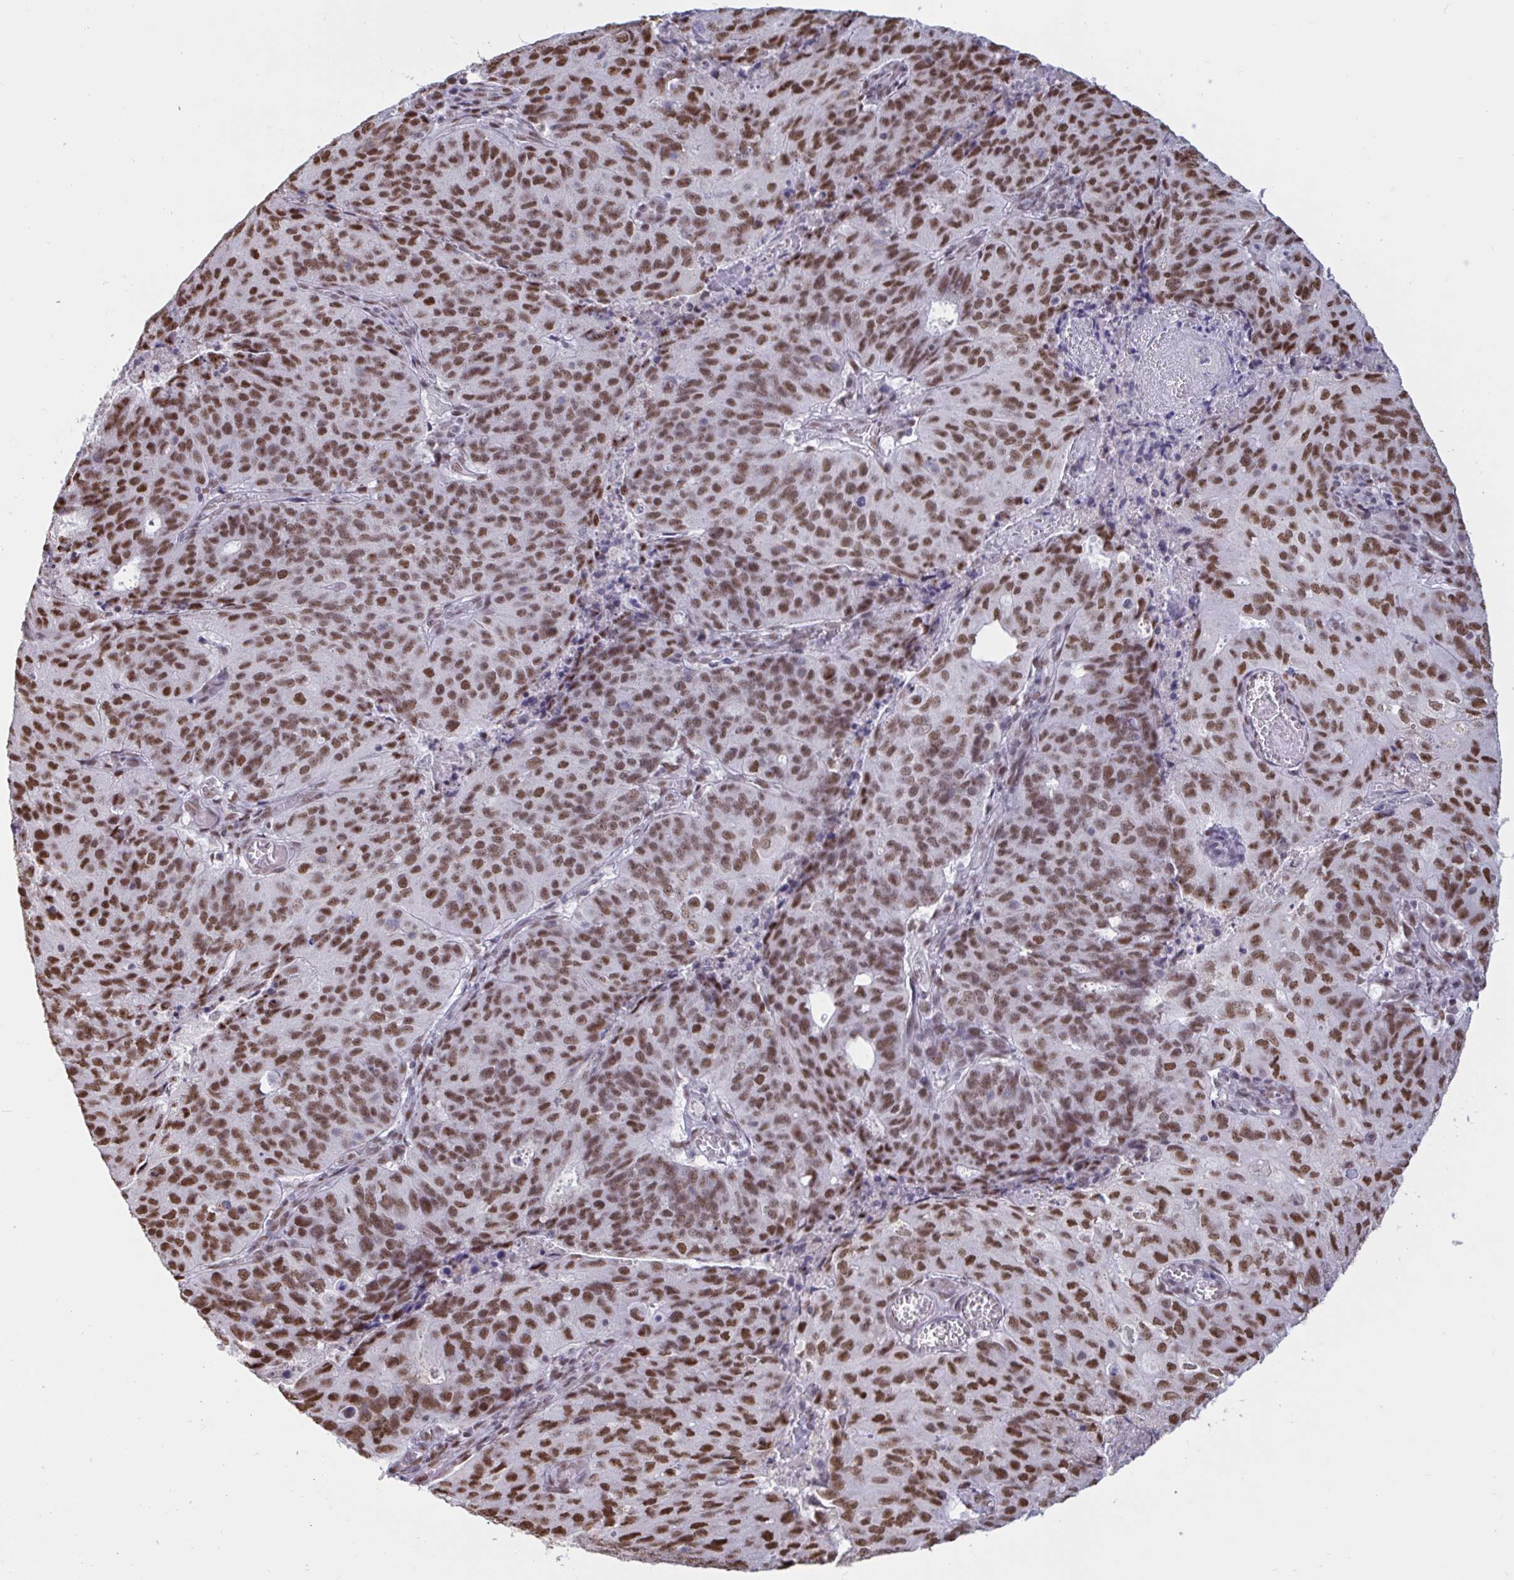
{"staining": {"intensity": "strong", "quantity": ">75%", "location": "nuclear"}, "tissue": "endometrial cancer", "cell_type": "Tumor cells", "image_type": "cancer", "snomed": [{"axis": "morphology", "description": "Adenocarcinoma, NOS"}, {"axis": "topography", "description": "Endometrium"}], "caption": "Immunohistochemistry image of neoplastic tissue: human adenocarcinoma (endometrial) stained using immunohistochemistry (IHC) reveals high levels of strong protein expression localized specifically in the nuclear of tumor cells, appearing as a nuclear brown color.", "gene": "CBFA2T2", "patient": {"sex": "female", "age": 82}}